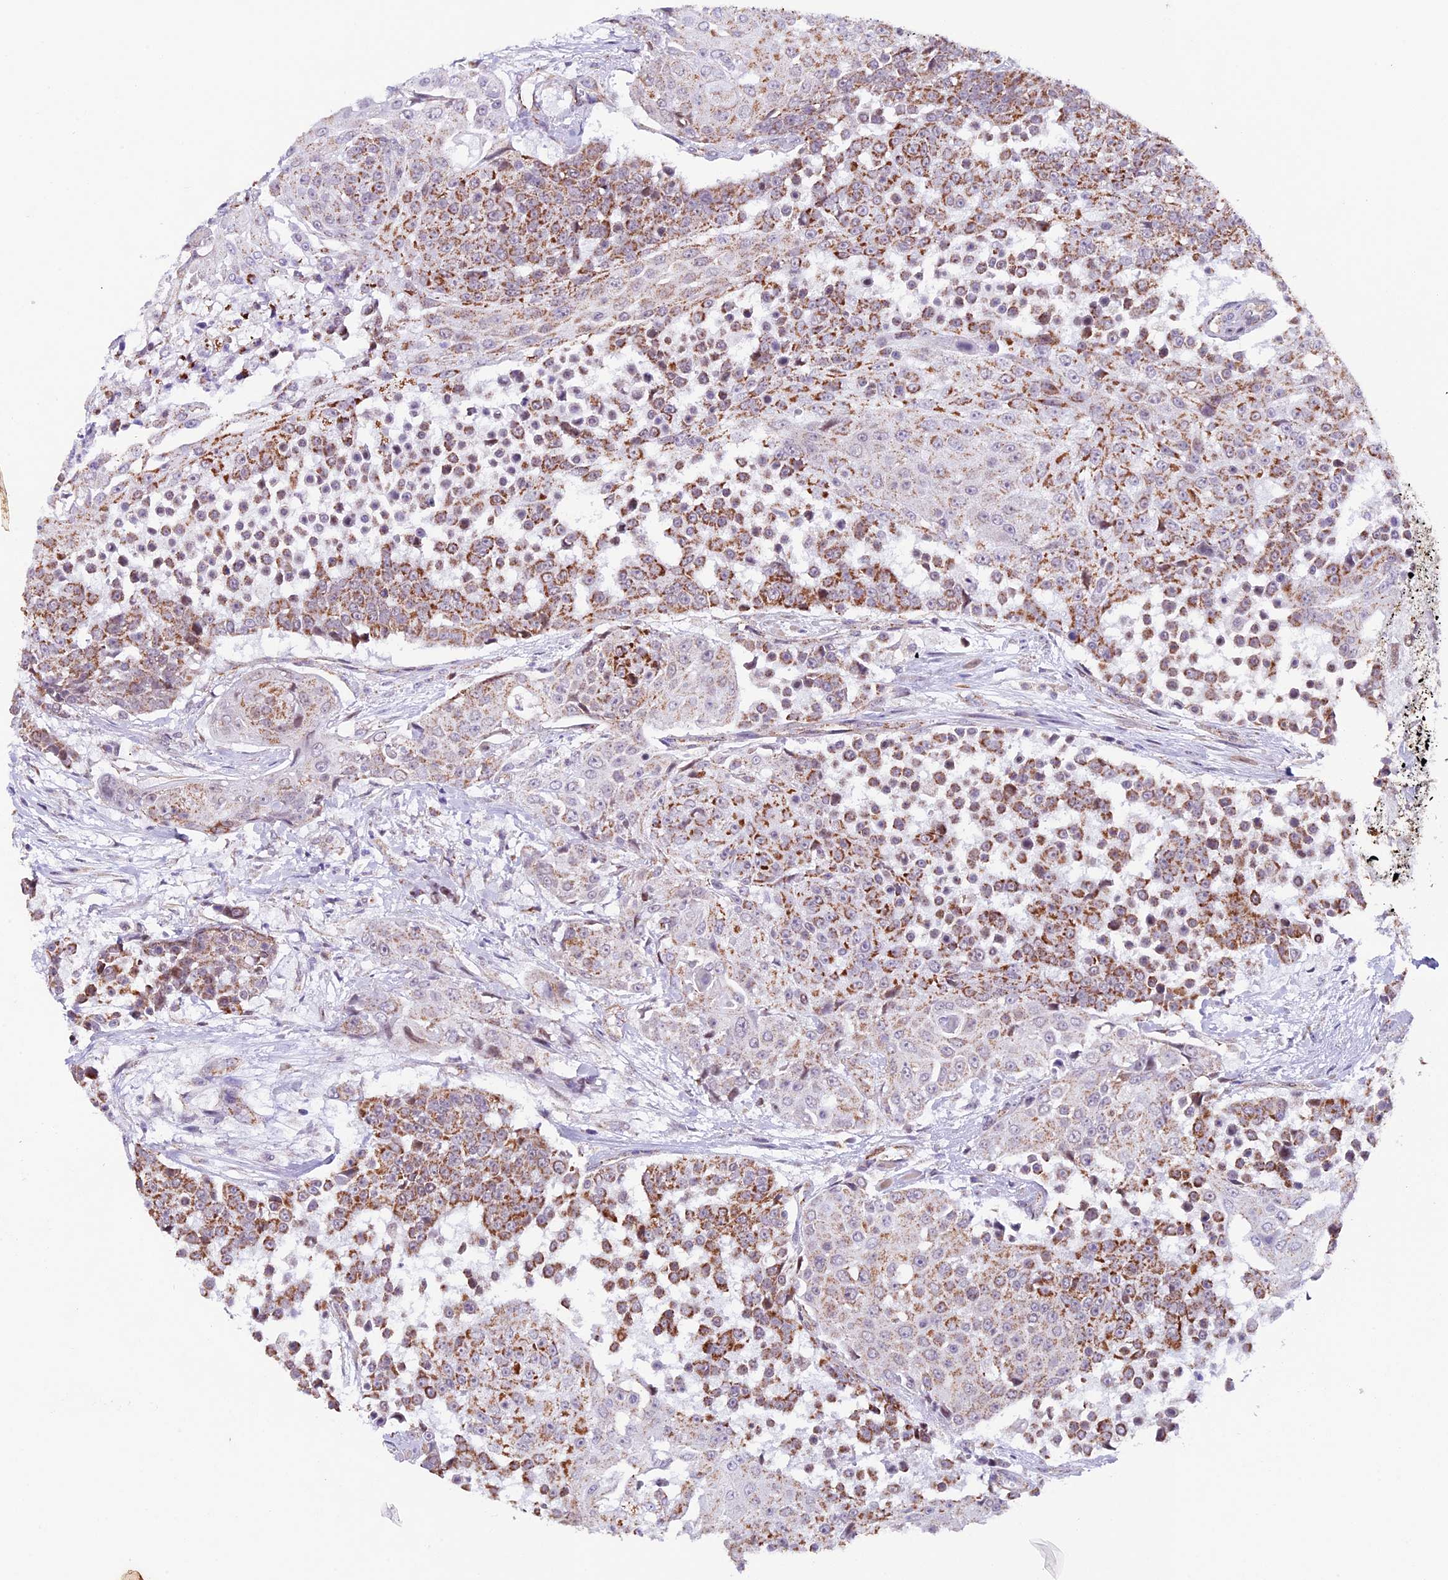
{"staining": {"intensity": "moderate", "quantity": ">75%", "location": "cytoplasmic/membranous"}, "tissue": "urothelial cancer", "cell_type": "Tumor cells", "image_type": "cancer", "snomed": [{"axis": "morphology", "description": "Urothelial carcinoma, High grade"}, {"axis": "topography", "description": "Urinary bladder"}], "caption": "Immunohistochemistry staining of urothelial carcinoma (high-grade), which exhibits medium levels of moderate cytoplasmic/membranous expression in about >75% of tumor cells indicating moderate cytoplasmic/membranous protein positivity. The staining was performed using DAB (brown) for protein detection and nuclei were counterstained in hematoxylin (blue).", "gene": "TFAM", "patient": {"sex": "female", "age": 63}}